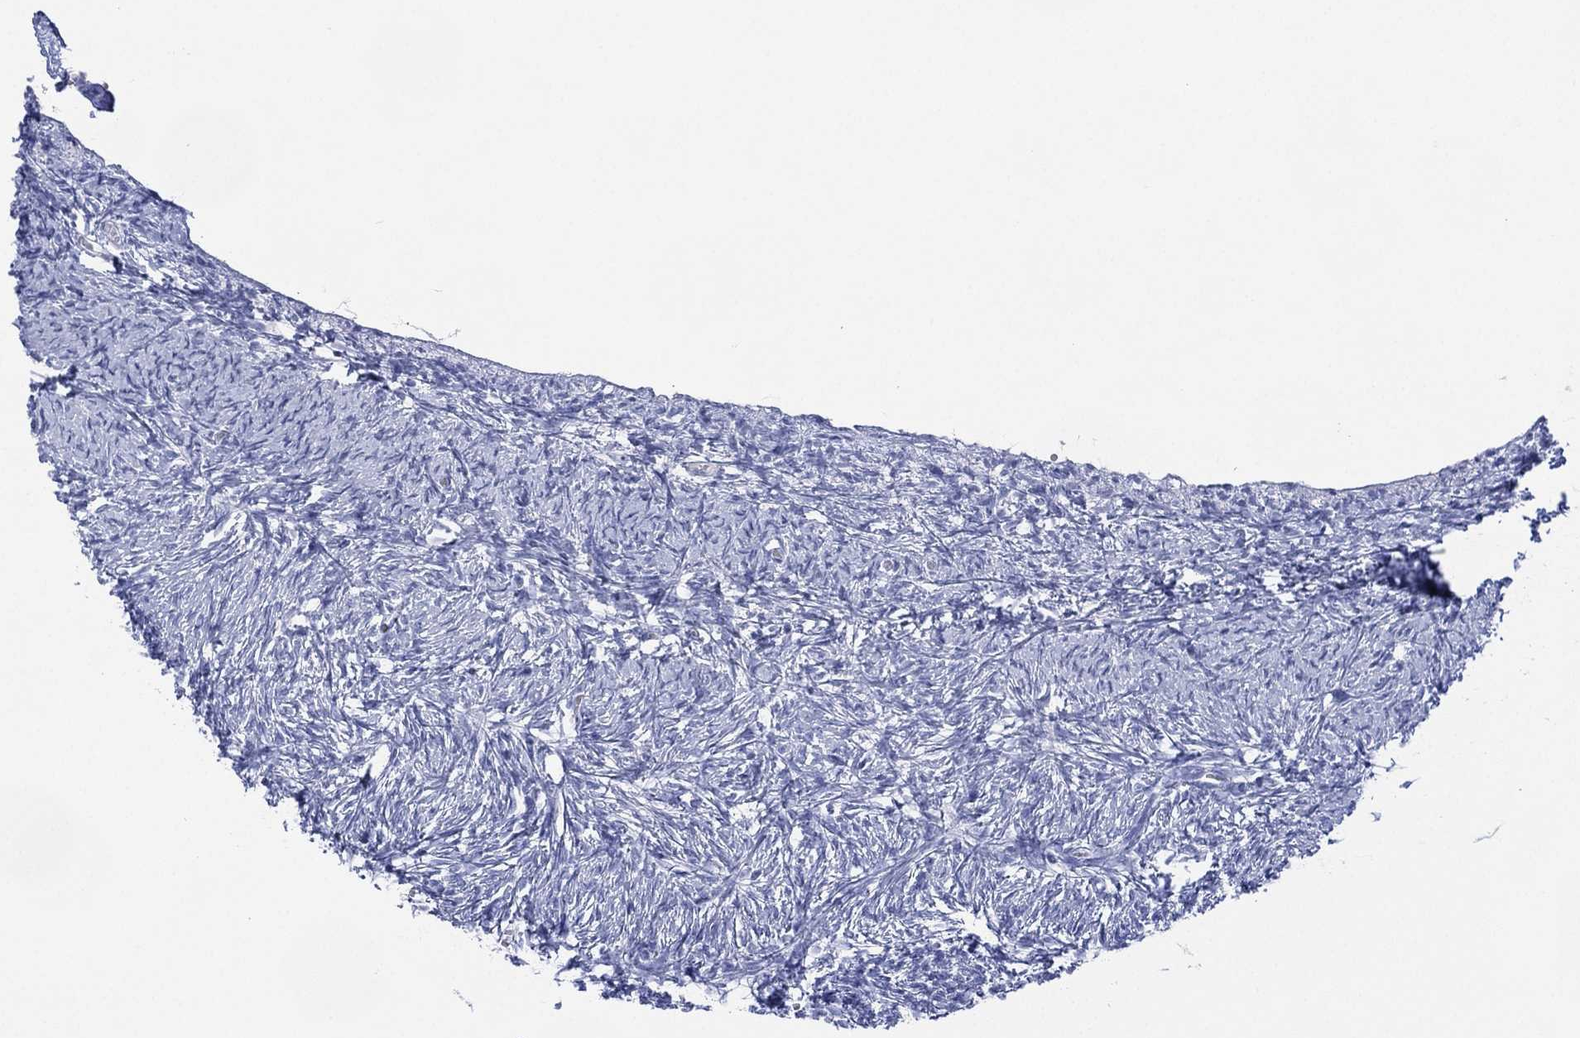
{"staining": {"intensity": "negative", "quantity": "none", "location": "none"}, "tissue": "ovary", "cell_type": "Ovarian stroma cells", "image_type": "normal", "snomed": [{"axis": "morphology", "description": "Normal tissue, NOS"}, {"axis": "topography", "description": "Ovary"}], "caption": "Ovarian stroma cells show no significant protein staining in unremarkable ovary. (Stains: DAB immunohistochemistry with hematoxylin counter stain, Microscopy: brightfield microscopy at high magnification).", "gene": "DSG1", "patient": {"sex": "female", "age": 43}}